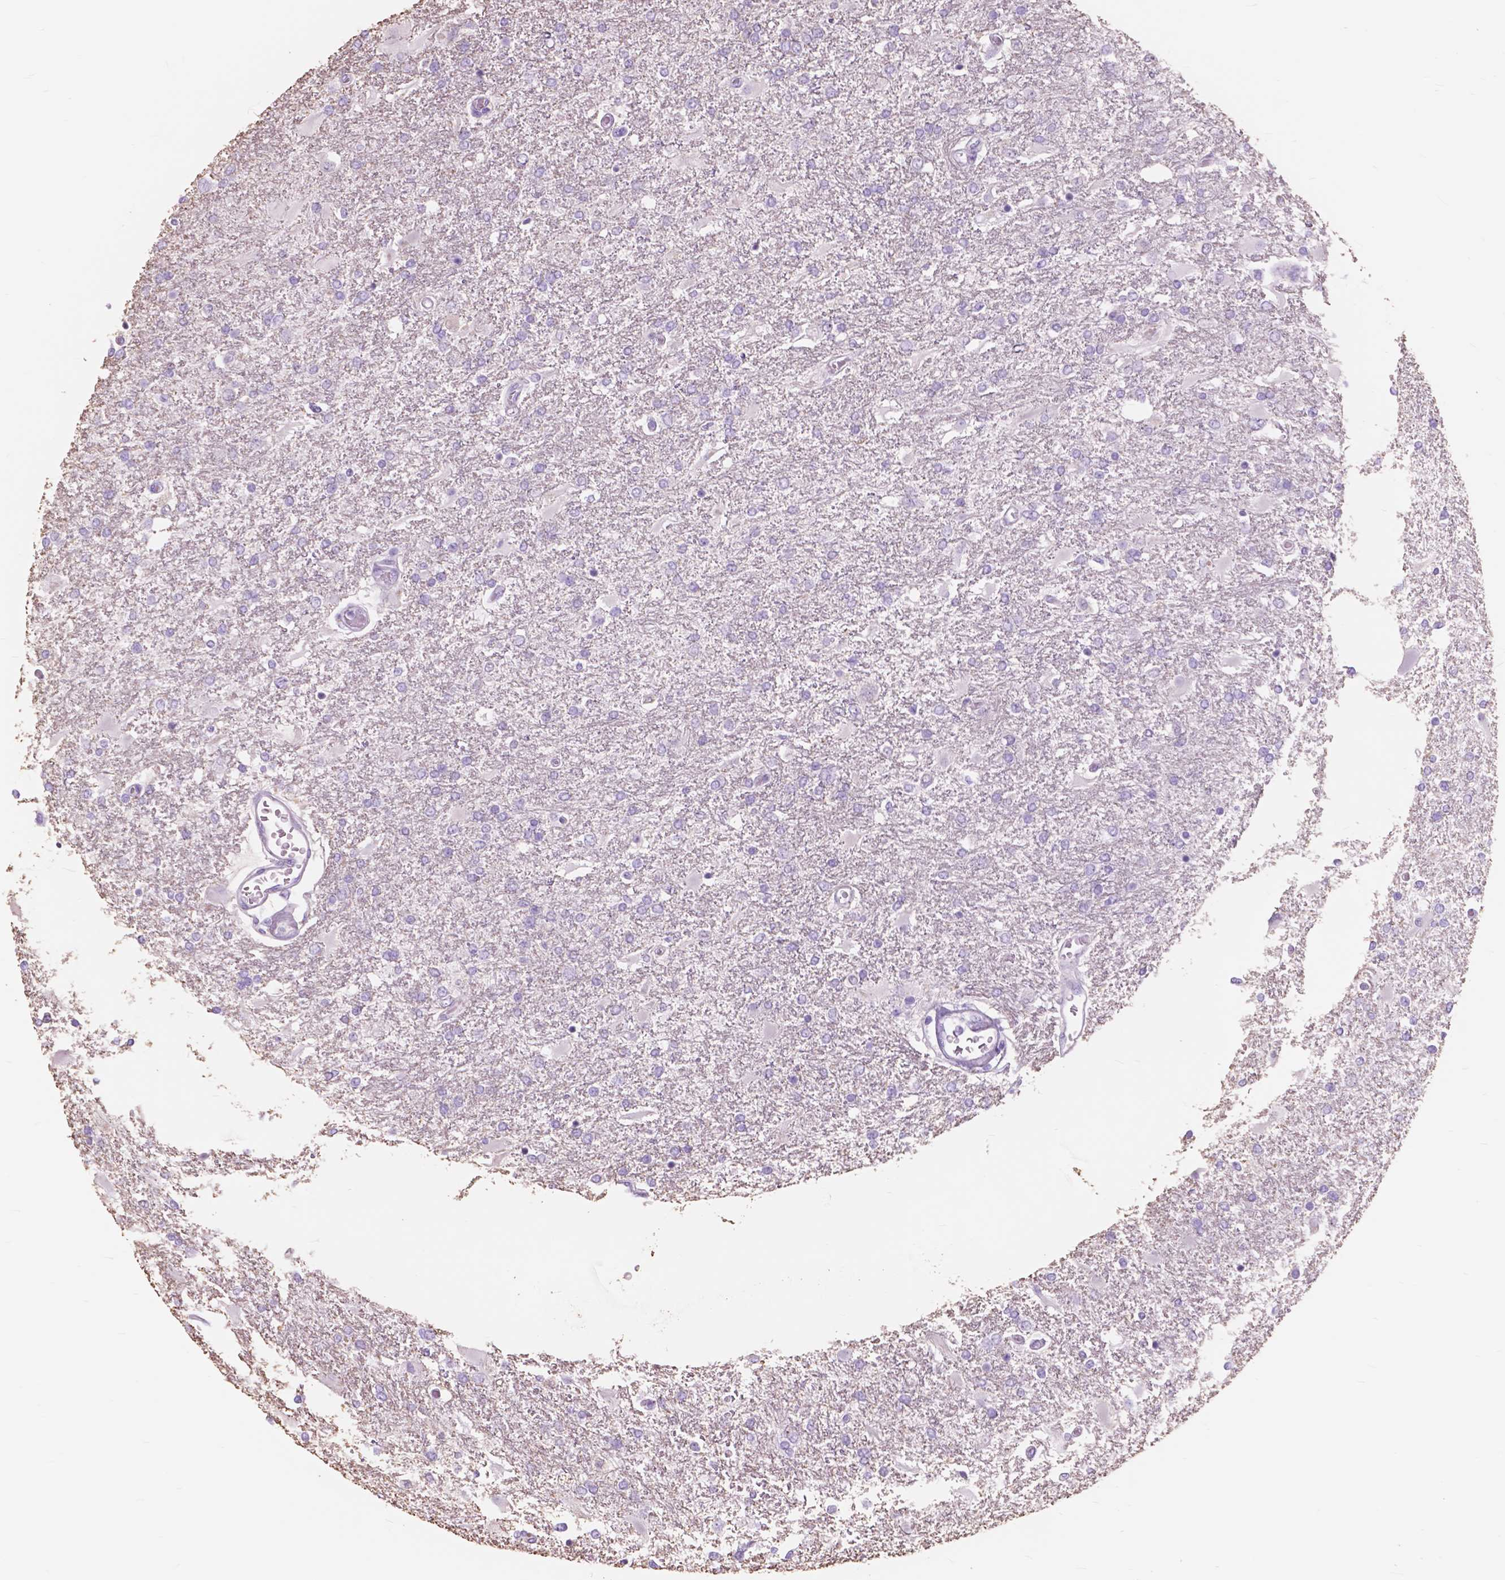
{"staining": {"intensity": "negative", "quantity": "none", "location": "none"}, "tissue": "glioma", "cell_type": "Tumor cells", "image_type": "cancer", "snomed": [{"axis": "morphology", "description": "Glioma, malignant, High grade"}, {"axis": "topography", "description": "Cerebral cortex"}], "caption": "This micrograph is of glioma stained with IHC to label a protein in brown with the nuclei are counter-stained blue. There is no staining in tumor cells.", "gene": "FXYD2", "patient": {"sex": "male", "age": 79}}